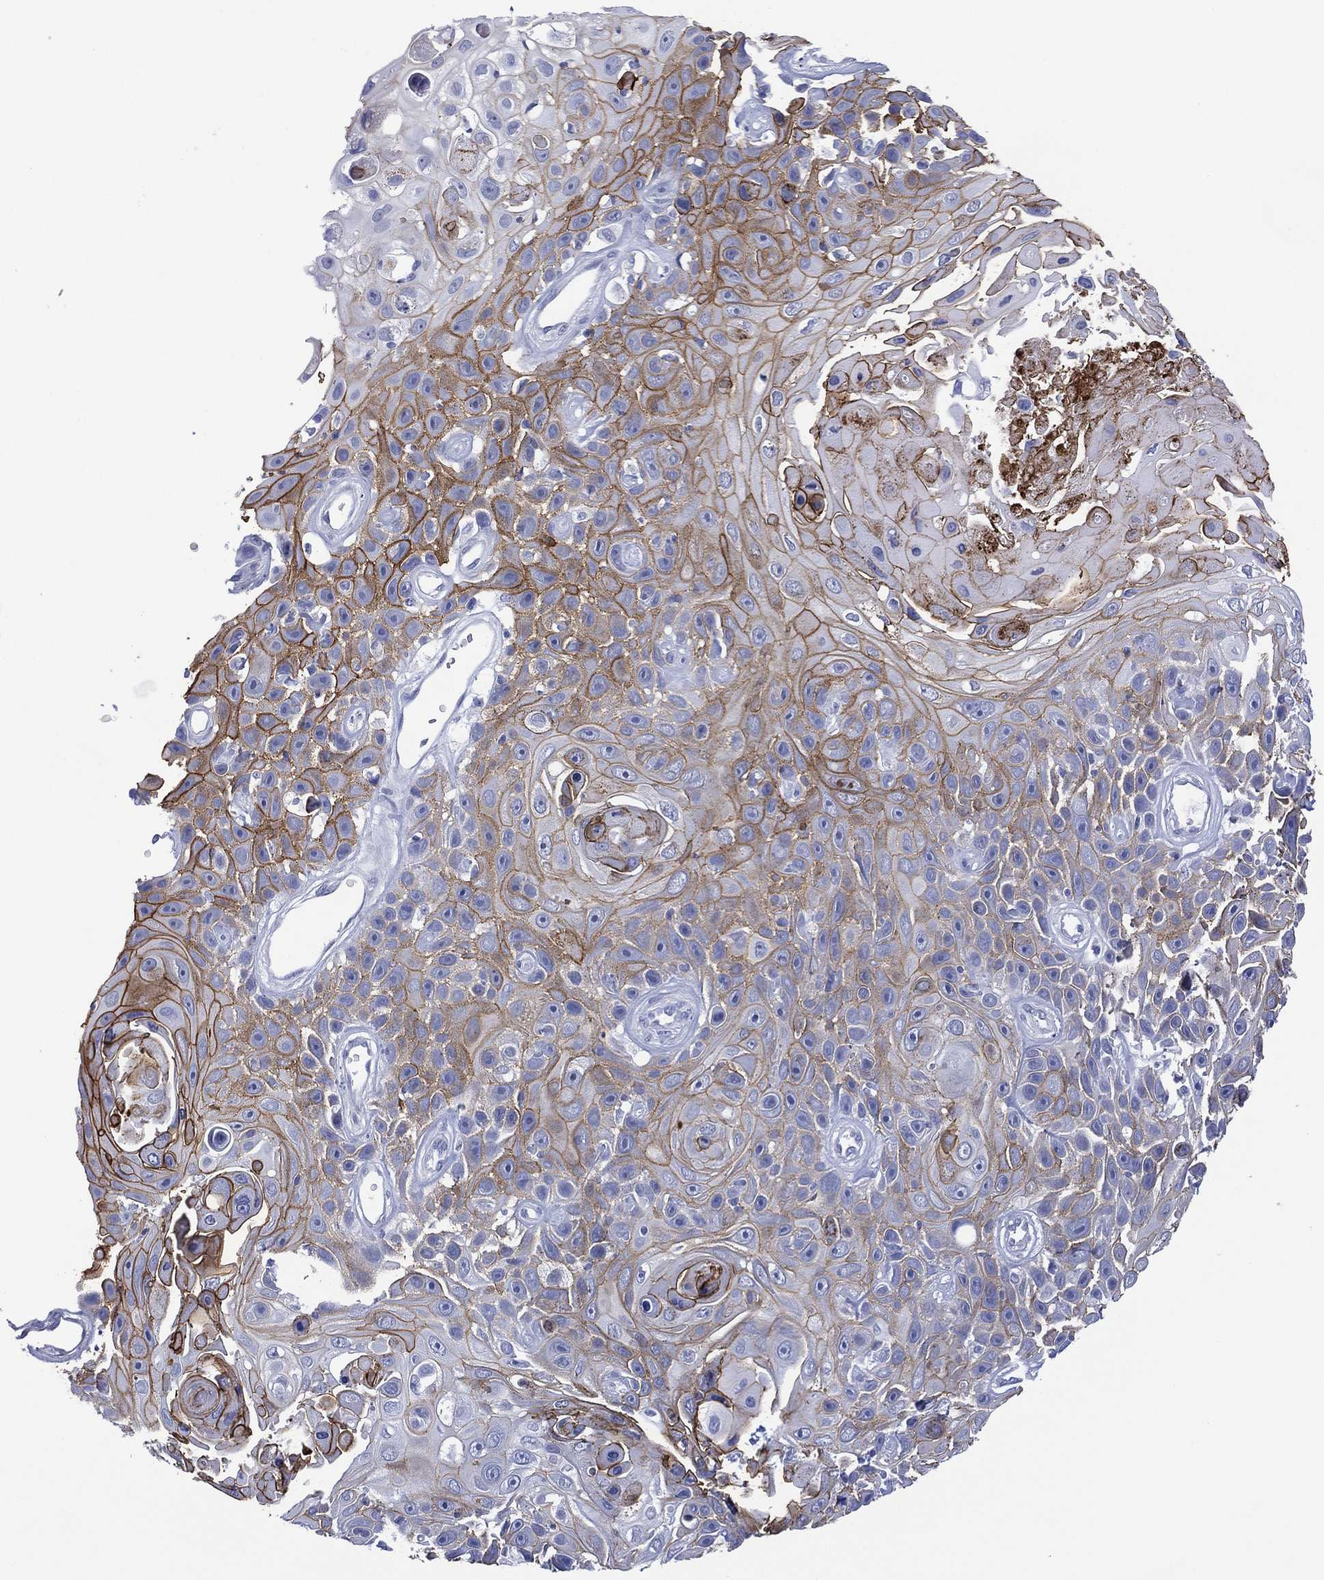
{"staining": {"intensity": "strong", "quantity": "25%-75%", "location": "cytoplasmic/membranous"}, "tissue": "skin cancer", "cell_type": "Tumor cells", "image_type": "cancer", "snomed": [{"axis": "morphology", "description": "Squamous cell carcinoma, NOS"}, {"axis": "topography", "description": "Skin"}], "caption": "Approximately 25%-75% of tumor cells in human skin cancer demonstrate strong cytoplasmic/membranous protein positivity as visualized by brown immunohistochemical staining.", "gene": "DSG1", "patient": {"sex": "male", "age": 82}}